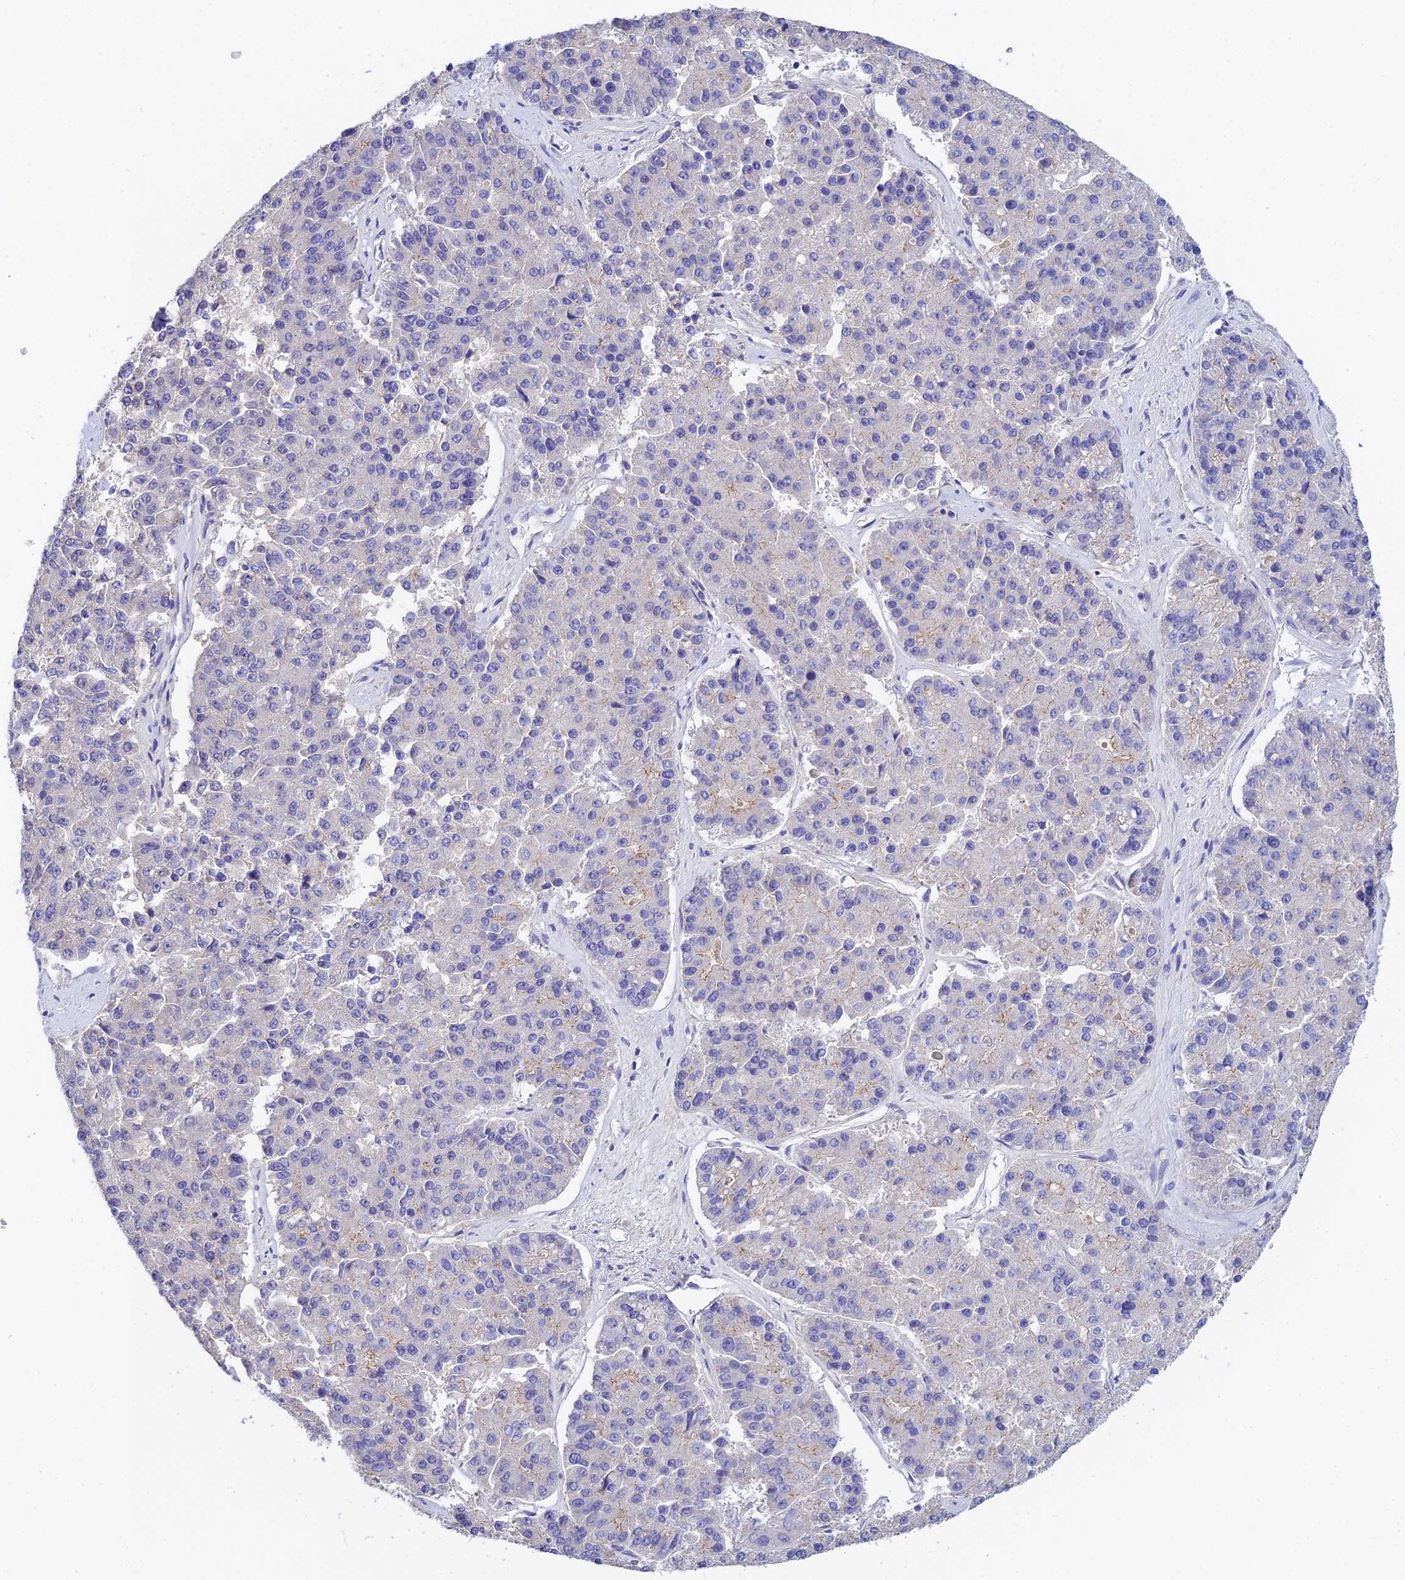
{"staining": {"intensity": "negative", "quantity": "none", "location": "none"}, "tissue": "pancreatic cancer", "cell_type": "Tumor cells", "image_type": "cancer", "snomed": [{"axis": "morphology", "description": "Adenocarcinoma, NOS"}, {"axis": "topography", "description": "Pancreas"}], "caption": "This is an immunohistochemistry image of human pancreatic cancer. There is no expression in tumor cells.", "gene": "HOXB1", "patient": {"sex": "male", "age": 50}}